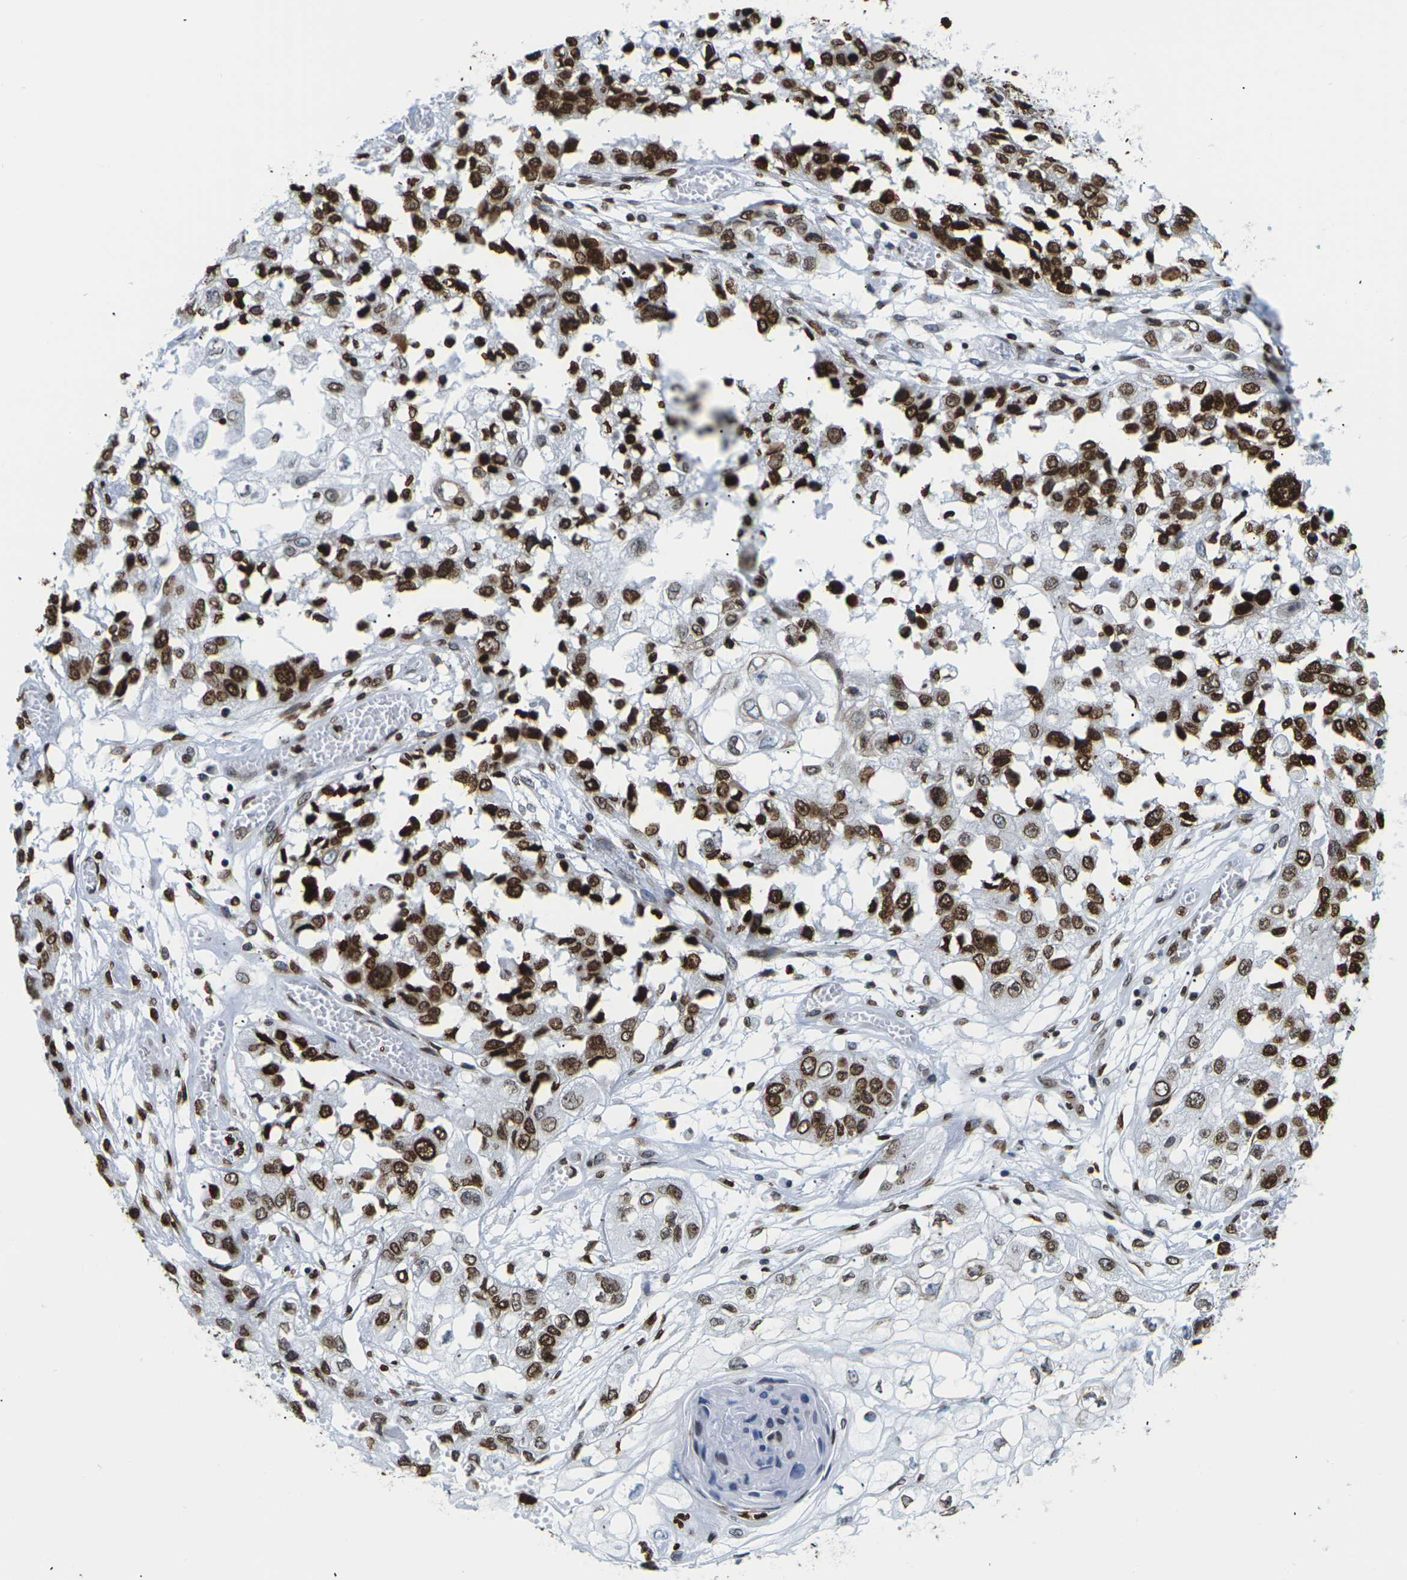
{"staining": {"intensity": "strong", "quantity": ">75%", "location": "cytoplasmic/membranous,nuclear"}, "tissue": "lung cancer", "cell_type": "Tumor cells", "image_type": "cancer", "snomed": [{"axis": "morphology", "description": "Squamous cell carcinoma, NOS"}, {"axis": "topography", "description": "Lung"}], "caption": "Human lung cancer stained with a protein marker exhibits strong staining in tumor cells.", "gene": "H2AC21", "patient": {"sex": "male", "age": 71}}